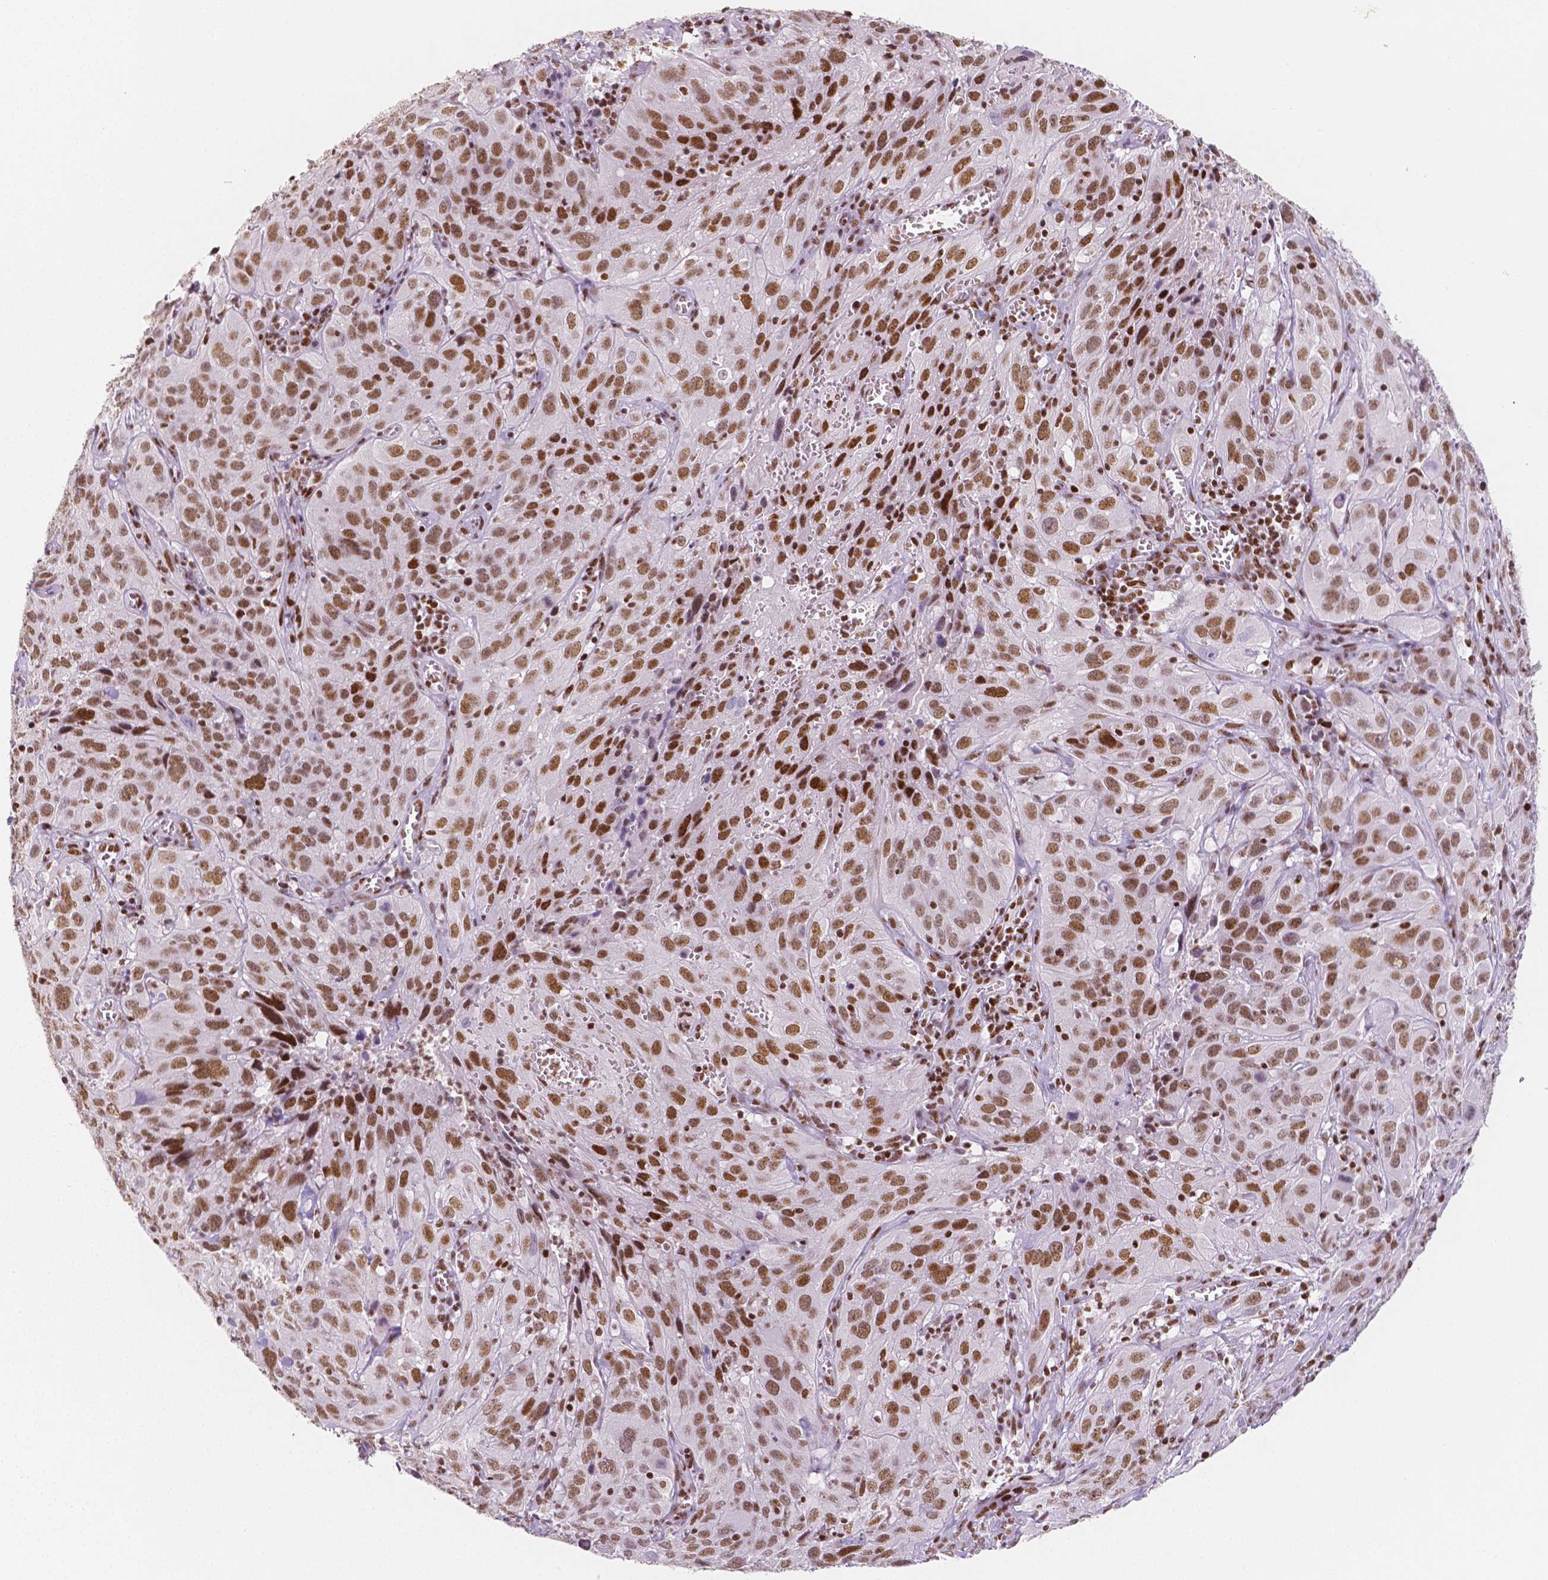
{"staining": {"intensity": "moderate", "quantity": ">75%", "location": "nuclear"}, "tissue": "cervical cancer", "cell_type": "Tumor cells", "image_type": "cancer", "snomed": [{"axis": "morphology", "description": "Squamous cell carcinoma, NOS"}, {"axis": "topography", "description": "Cervix"}], "caption": "The photomicrograph exhibits a brown stain indicating the presence of a protein in the nuclear of tumor cells in cervical cancer.", "gene": "HDAC1", "patient": {"sex": "female", "age": 32}}